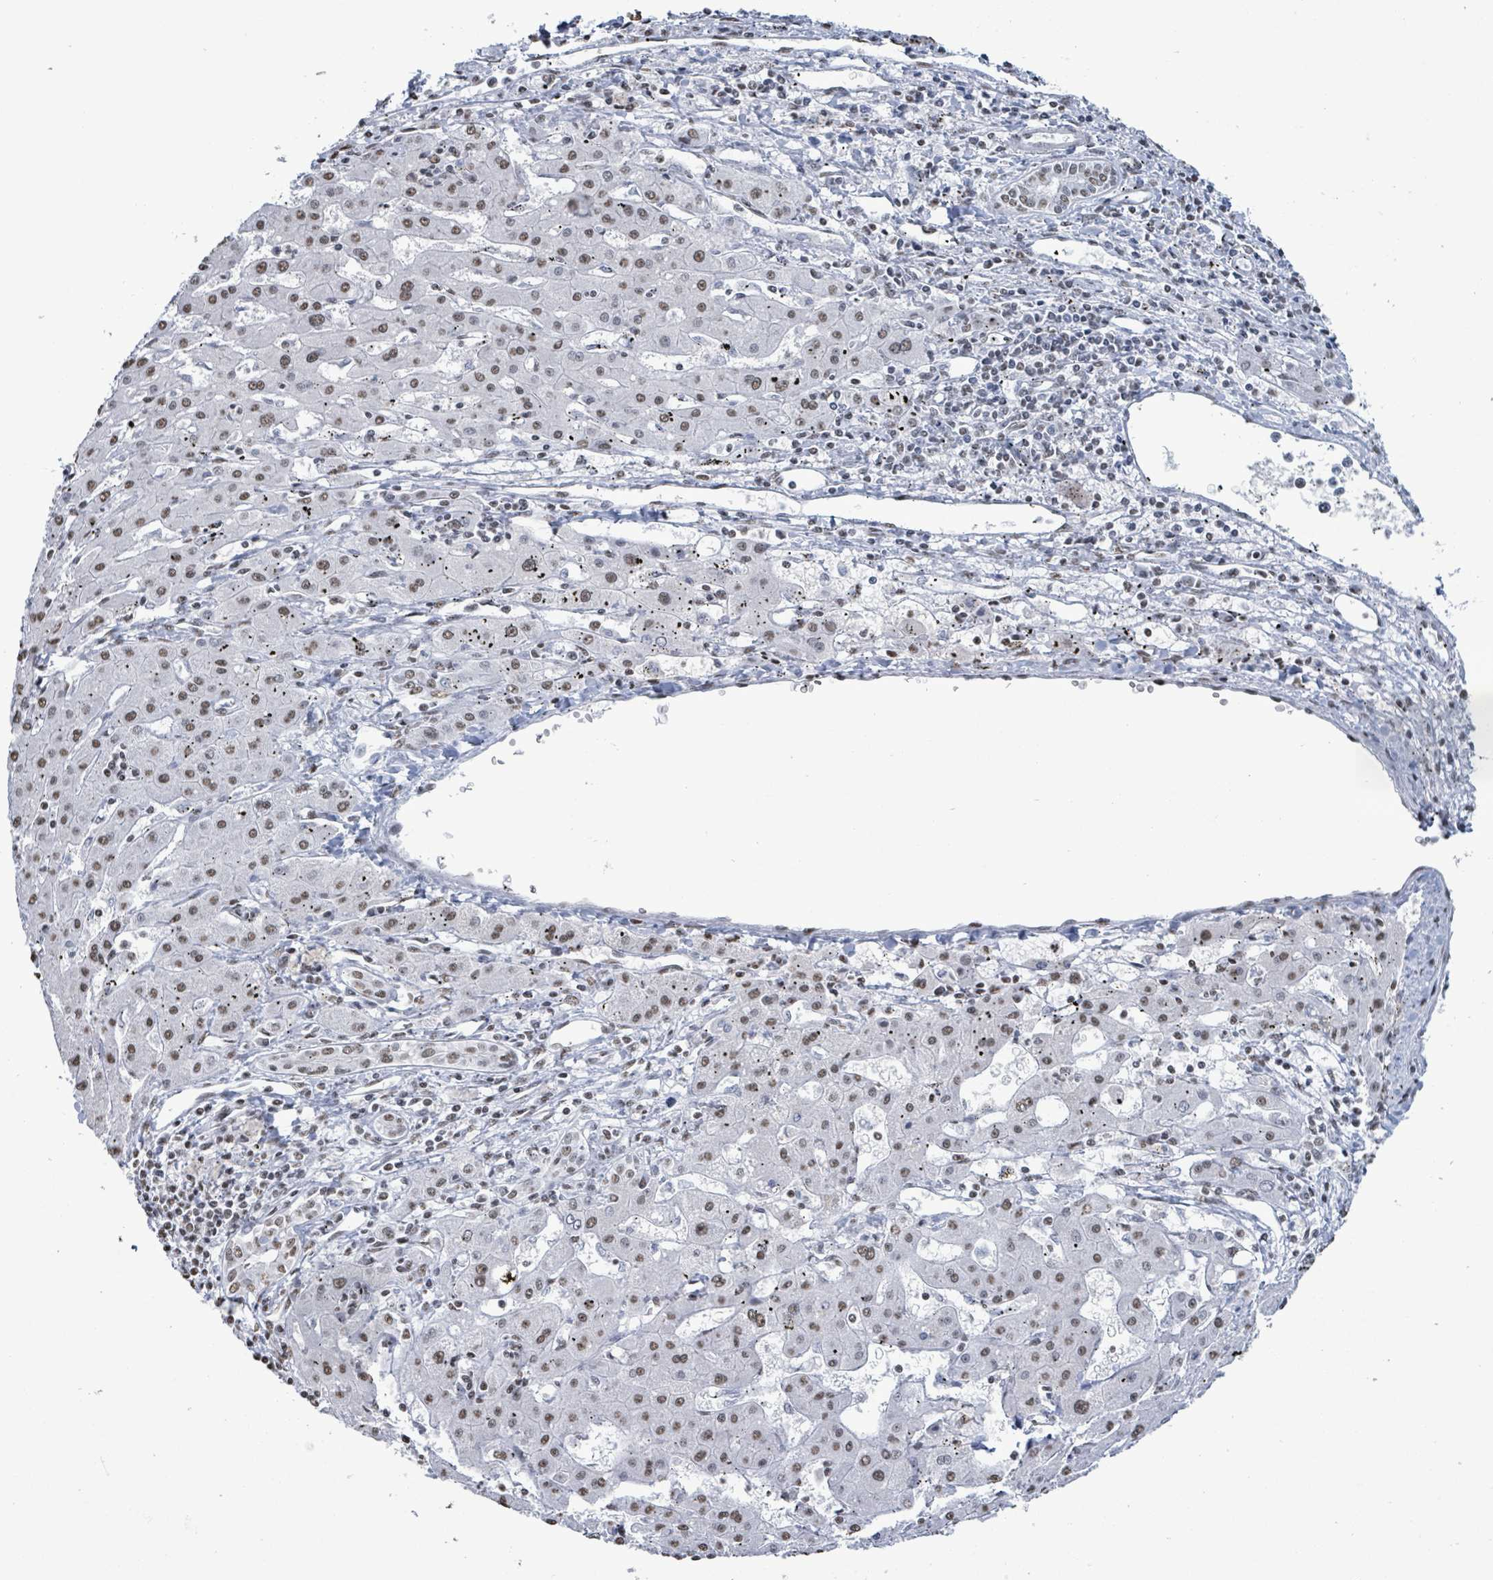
{"staining": {"intensity": "weak", "quantity": ">75%", "location": "nuclear"}, "tissue": "liver cancer", "cell_type": "Tumor cells", "image_type": "cancer", "snomed": [{"axis": "morphology", "description": "Carcinoma, Hepatocellular, NOS"}, {"axis": "topography", "description": "Liver"}], "caption": "Immunohistochemical staining of human liver cancer (hepatocellular carcinoma) exhibits low levels of weak nuclear staining in about >75% of tumor cells. (Stains: DAB in brown, nuclei in blue, Microscopy: brightfield microscopy at high magnification).", "gene": "SAMD14", "patient": {"sex": "male", "age": 72}}